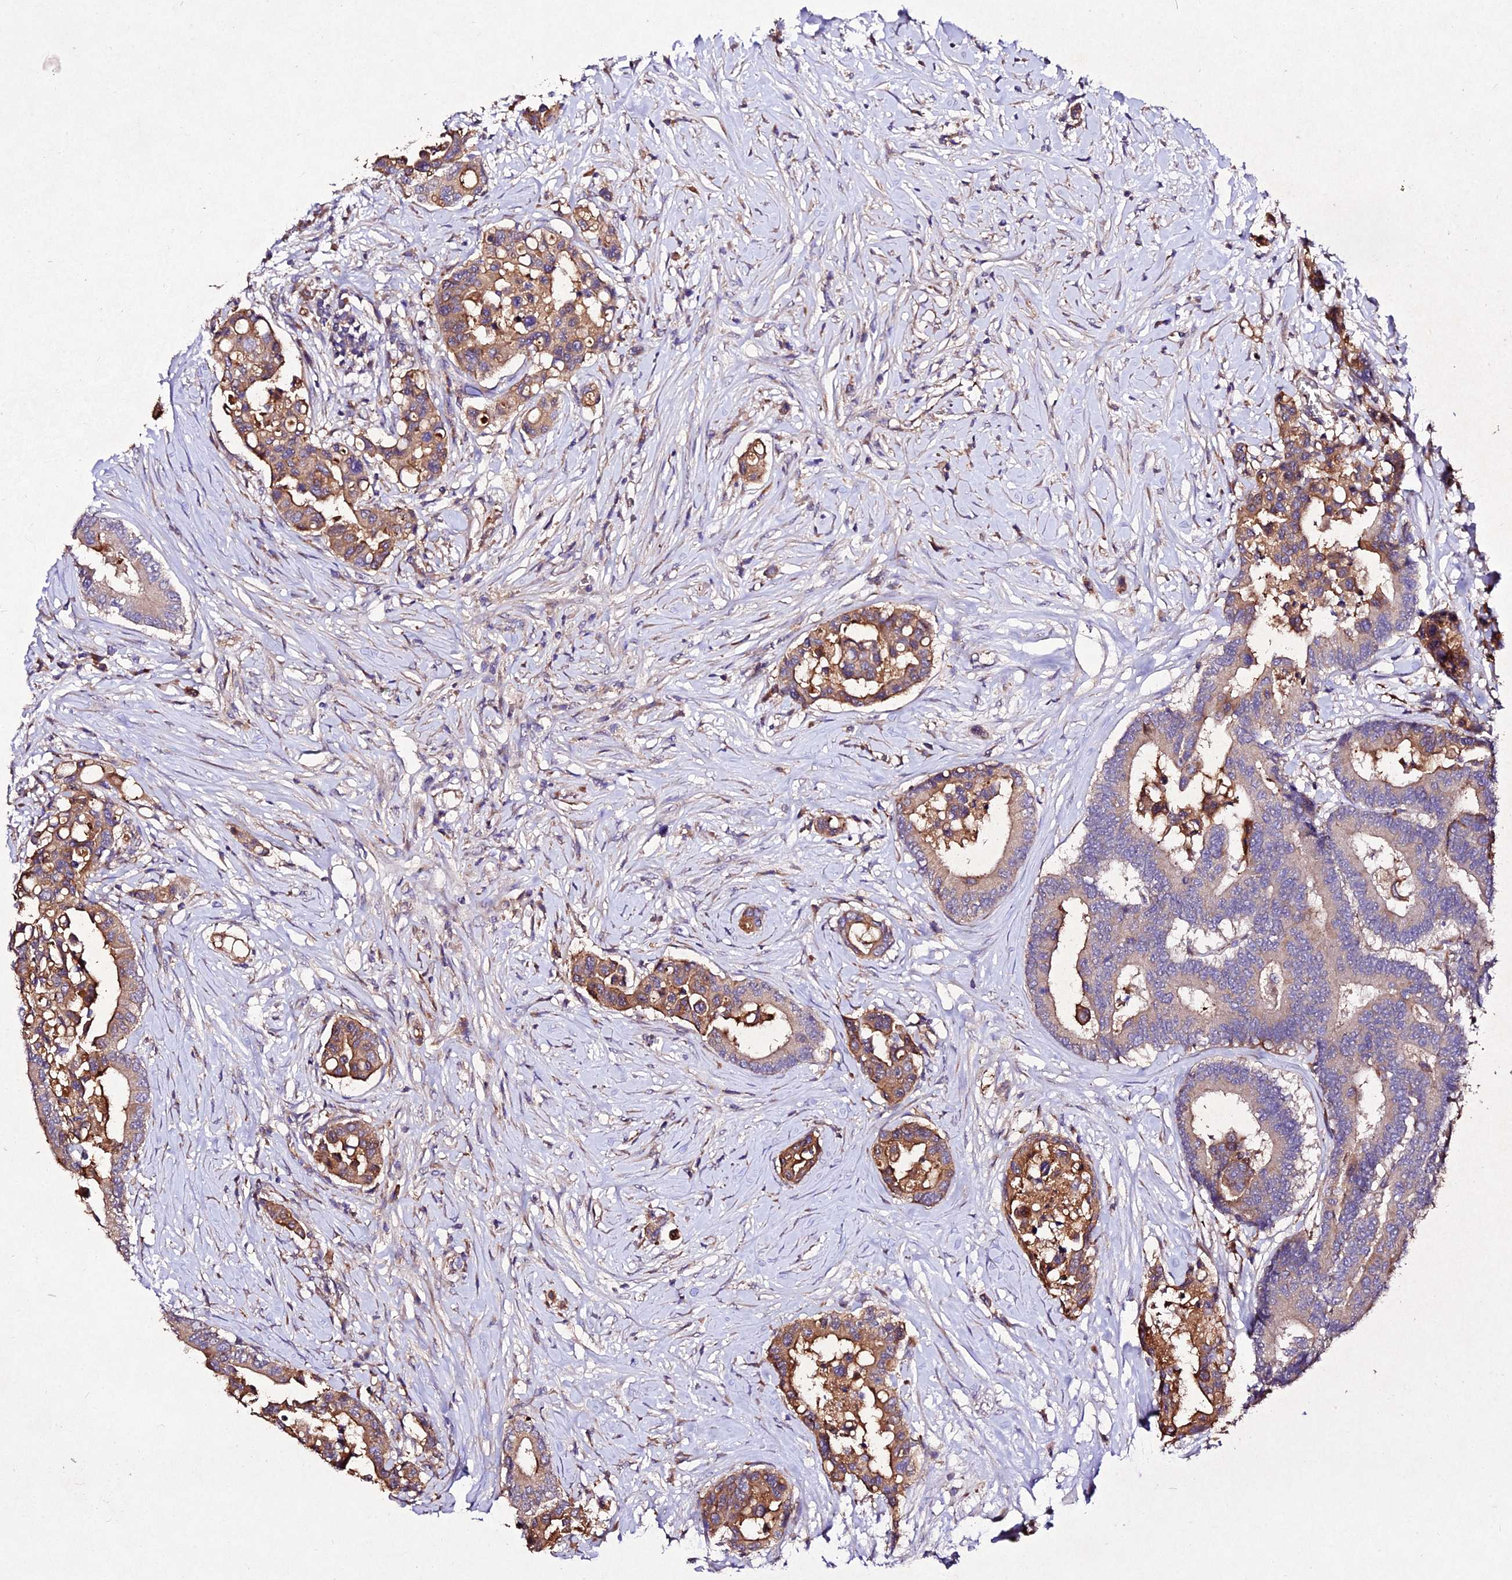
{"staining": {"intensity": "moderate", "quantity": ">75%", "location": "cytoplasmic/membranous"}, "tissue": "colorectal cancer", "cell_type": "Tumor cells", "image_type": "cancer", "snomed": [{"axis": "morphology", "description": "Normal tissue, NOS"}, {"axis": "morphology", "description": "Adenocarcinoma, NOS"}, {"axis": "topography", "description": "Colon"}], "caption": "The photomicrograph shows staining of colorectal cancer, revealing moderate cytoplasmic/membranous protein positivity (brown color) within tumor cells. (IHC, brightfield microscopy, high magnification).", "gene": "AP3M2", "patient": {"sex": "male", "age": 82}}